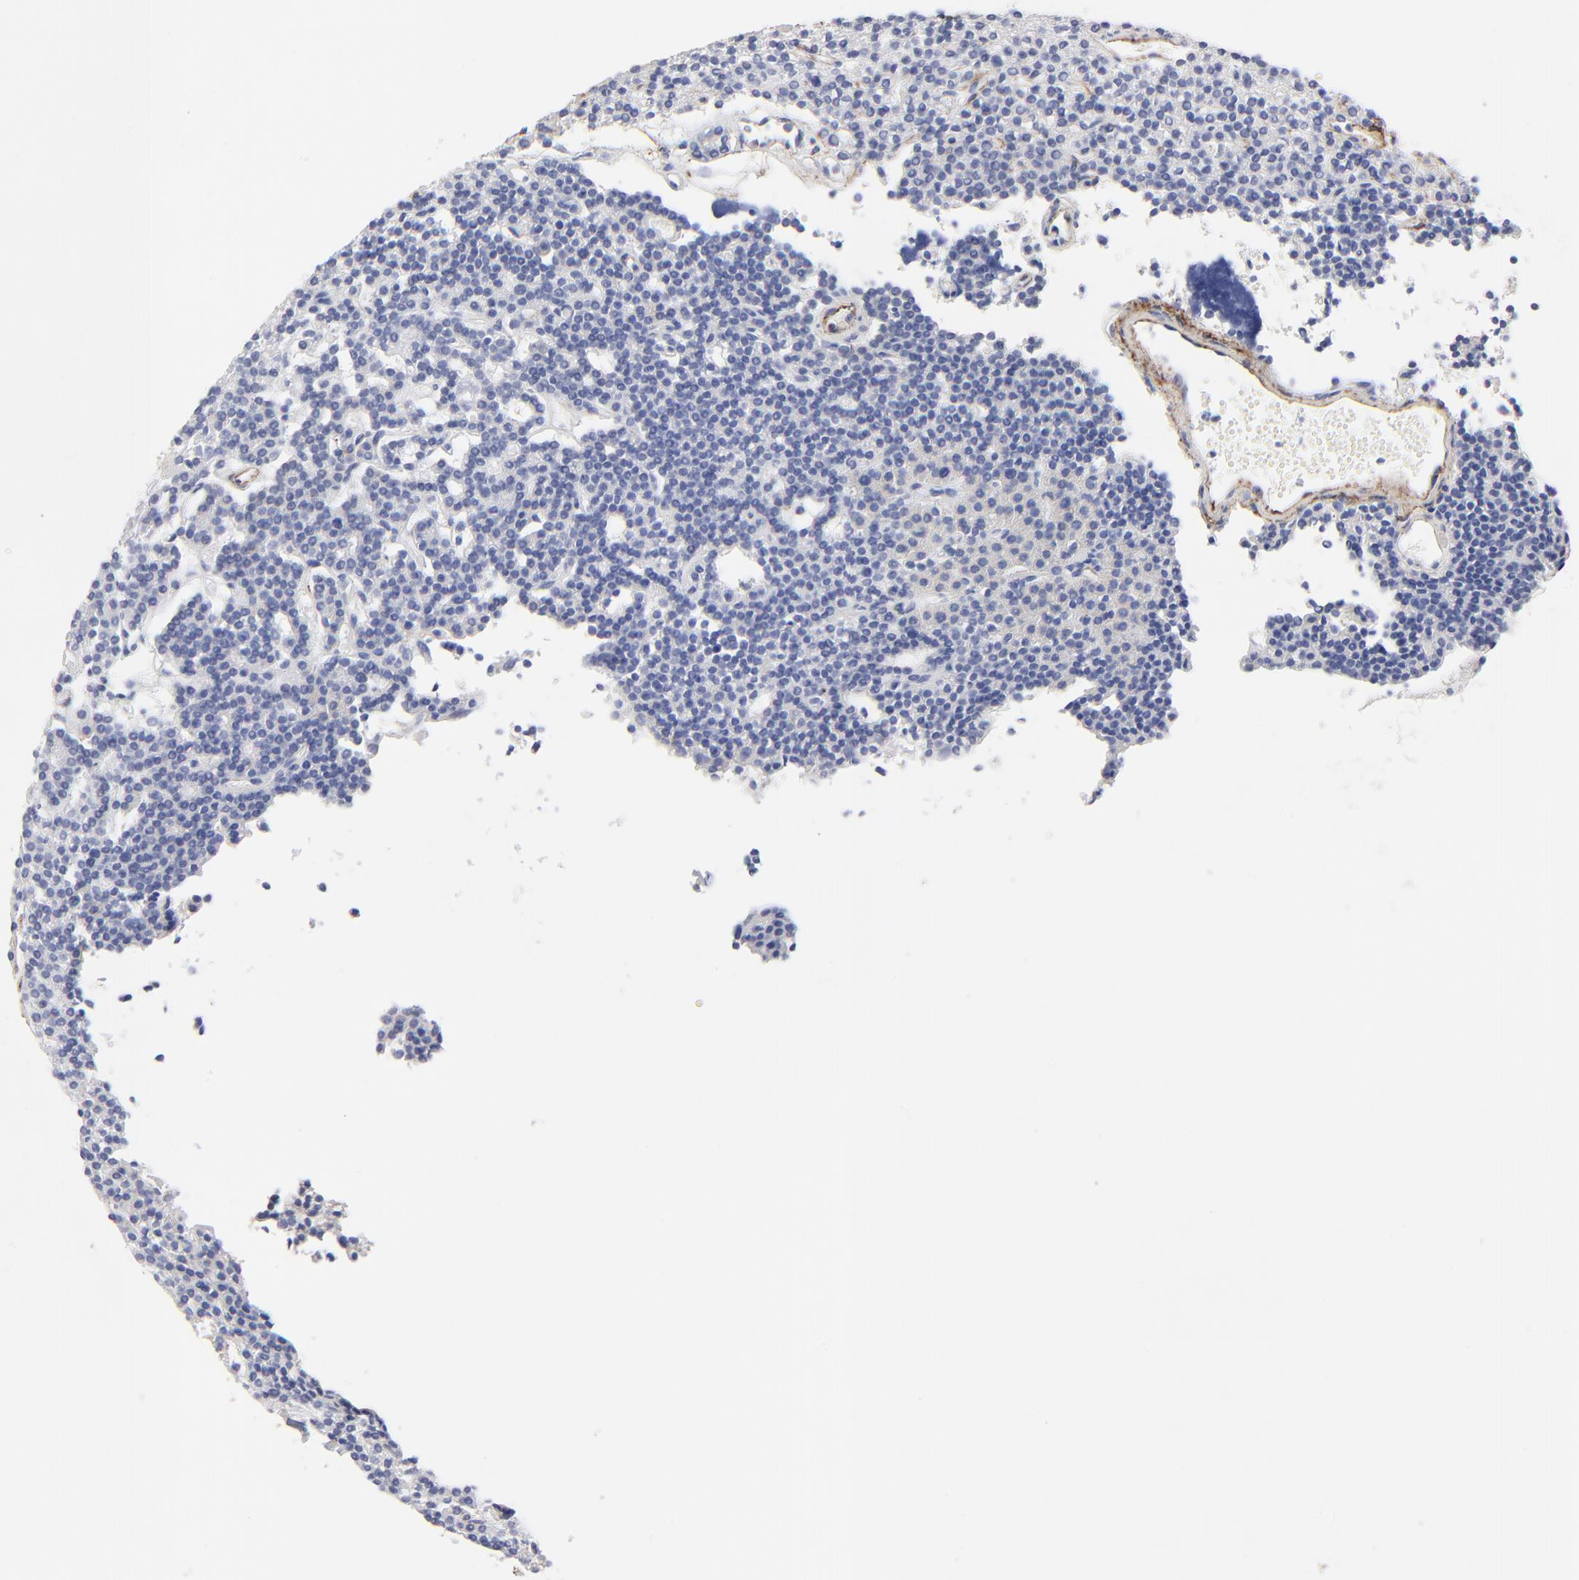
{"staining": {"intensity": "negative", "quantity": "none", "location": "none"}, "tissue": "parathyroid gland", "cell_type": "Glandular cells", "image_type": "normal", "snomed": [{"axis": "morphology", "description": "Normal tissue, NOS"}, {"axis": "topography", "description": "Parathyroid gland"}], "caption": "Glandular cells show no significant protein staining in normal parathyroid gland. (DAB immunohistochemistry (IHC) visualized using brightfield microscopy, high magnification).", "gene": "FBLN2", "patient": {"sex": "female", "age": 45}}